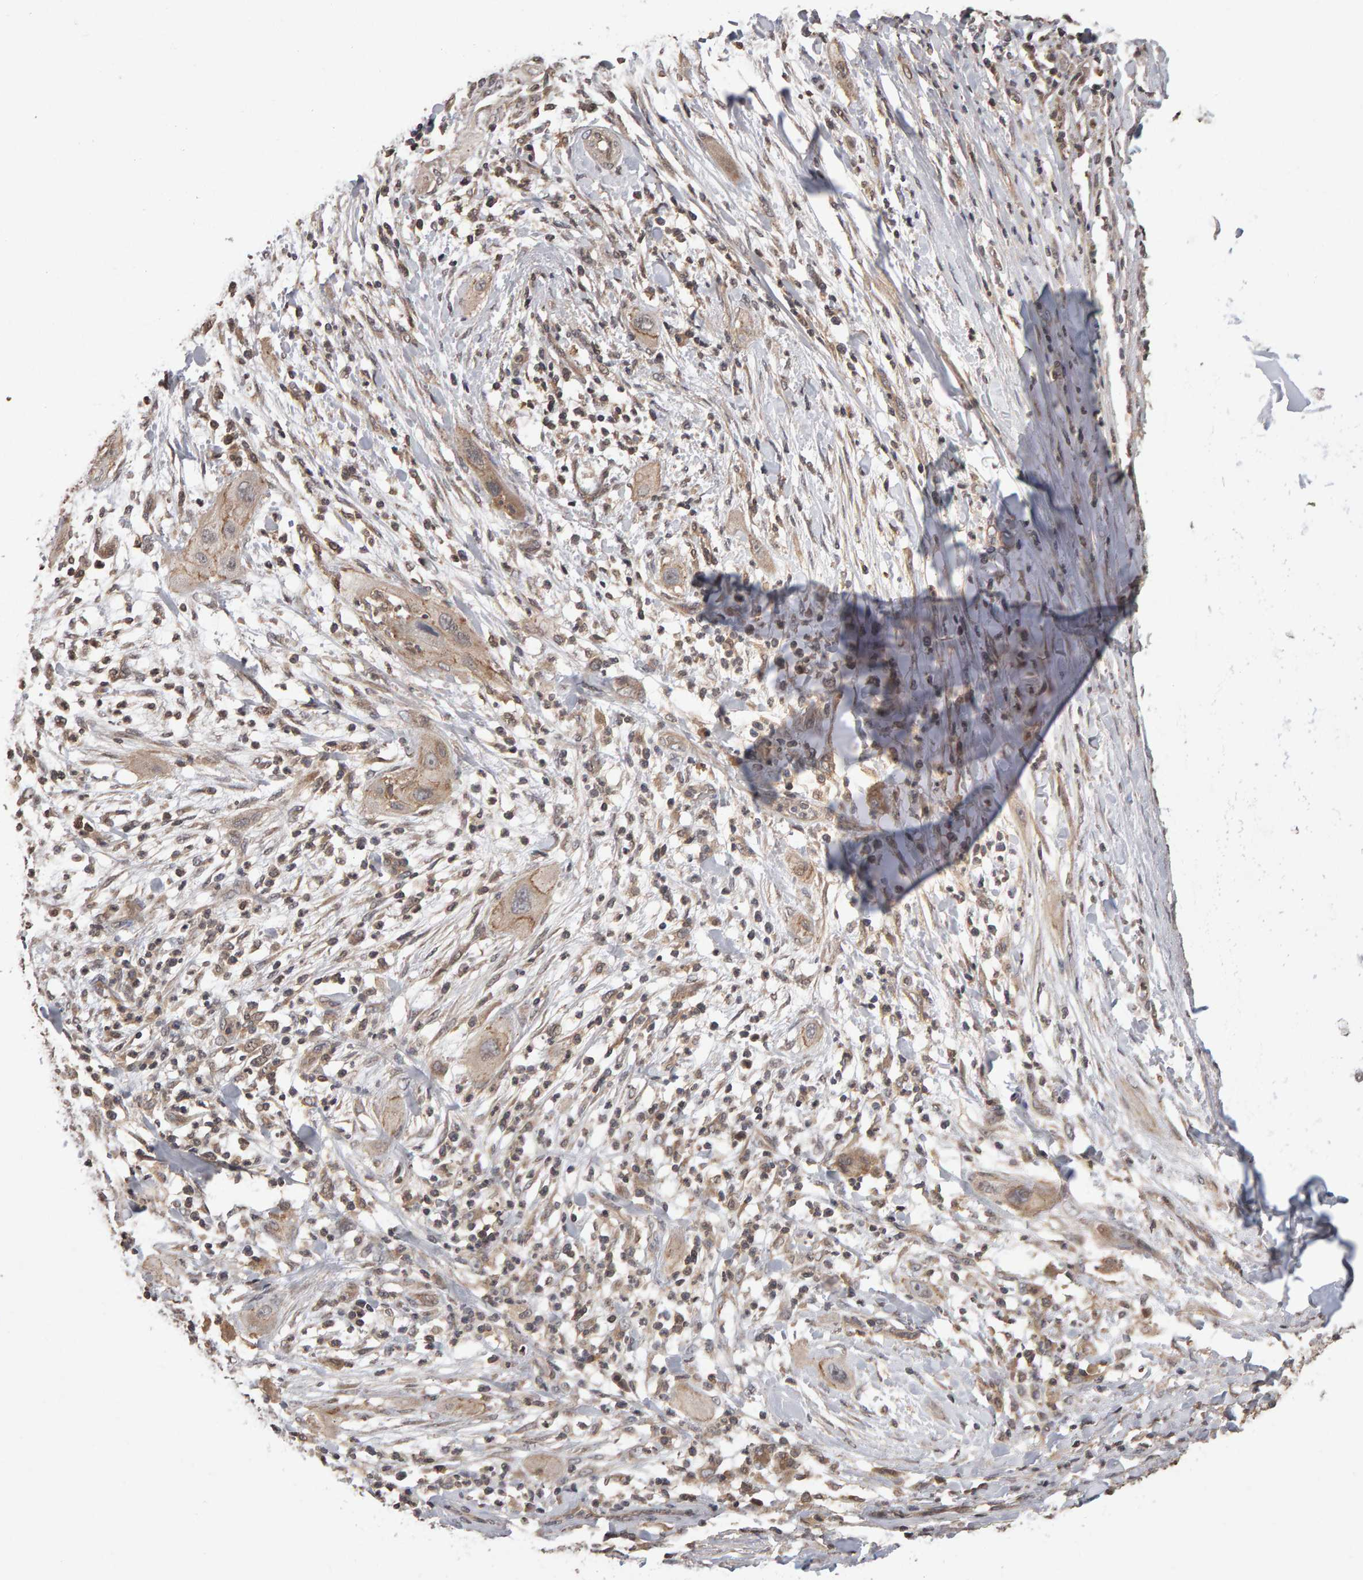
{"staining": {"intensity": "weak", "quantity": ">75%", "location": "cytoplasmic/membranous"}, "tissue": "lung cancer", "cell_type": "Tumor cells", "image_type": "cancer", "snomed": [{"axis": "morphology", "description": "Squamous cell carcinoma, NOS"}, {"axis": "topography", "description": "Lung"}], "caption": "DAB immunohistochemical staining of lung cancer (squamous cell carcinoma) shows weak cytoplasmic/membranous protein positivity in approximately >75% of tumor cells.", "gene": "SCRIB", "patient": {"sex": "female", "age": 47}}